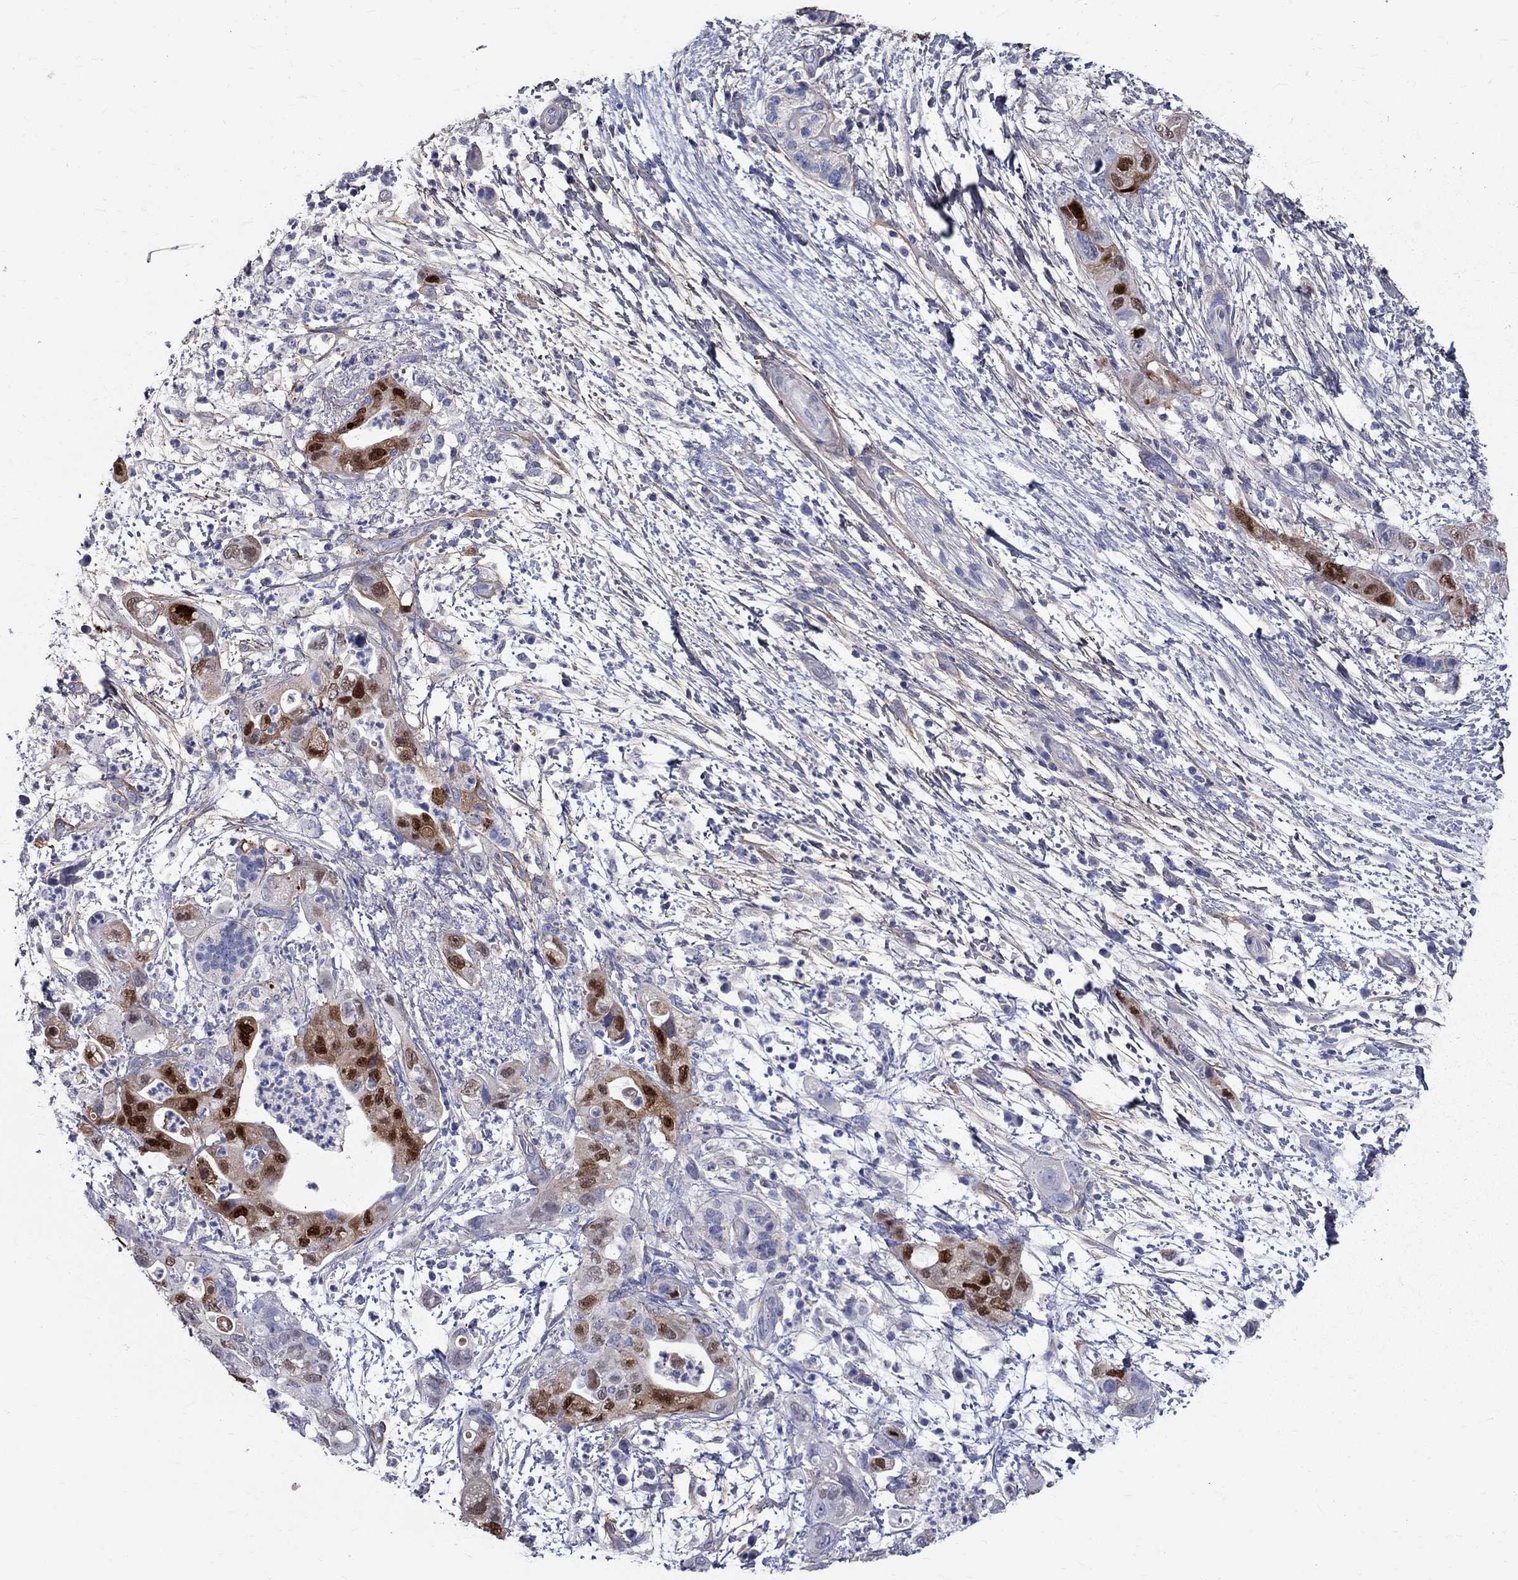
{"staining": {"intensity": "strong", "quantity": "25%-75%", "location": "nuclear"}, "tissue": "pancreatic cancer", "cell_type": "Tumor cells", "image_type": "cancer", "snomed": [{"axis": "morphology", "description": "Adenocarcinoma, NOS"}, {"axis": "topography", "description": "Pancreas"}], "caption": "A photomicrograph of human pancreatic cancer stained for a protein exhibits strong nuclear brown staining in tumor cells. The protein is shown in brown color, while the nuclei are stained blue.", "gene": "ANXA10", "patient": {"sex": "female", "age": 72}}